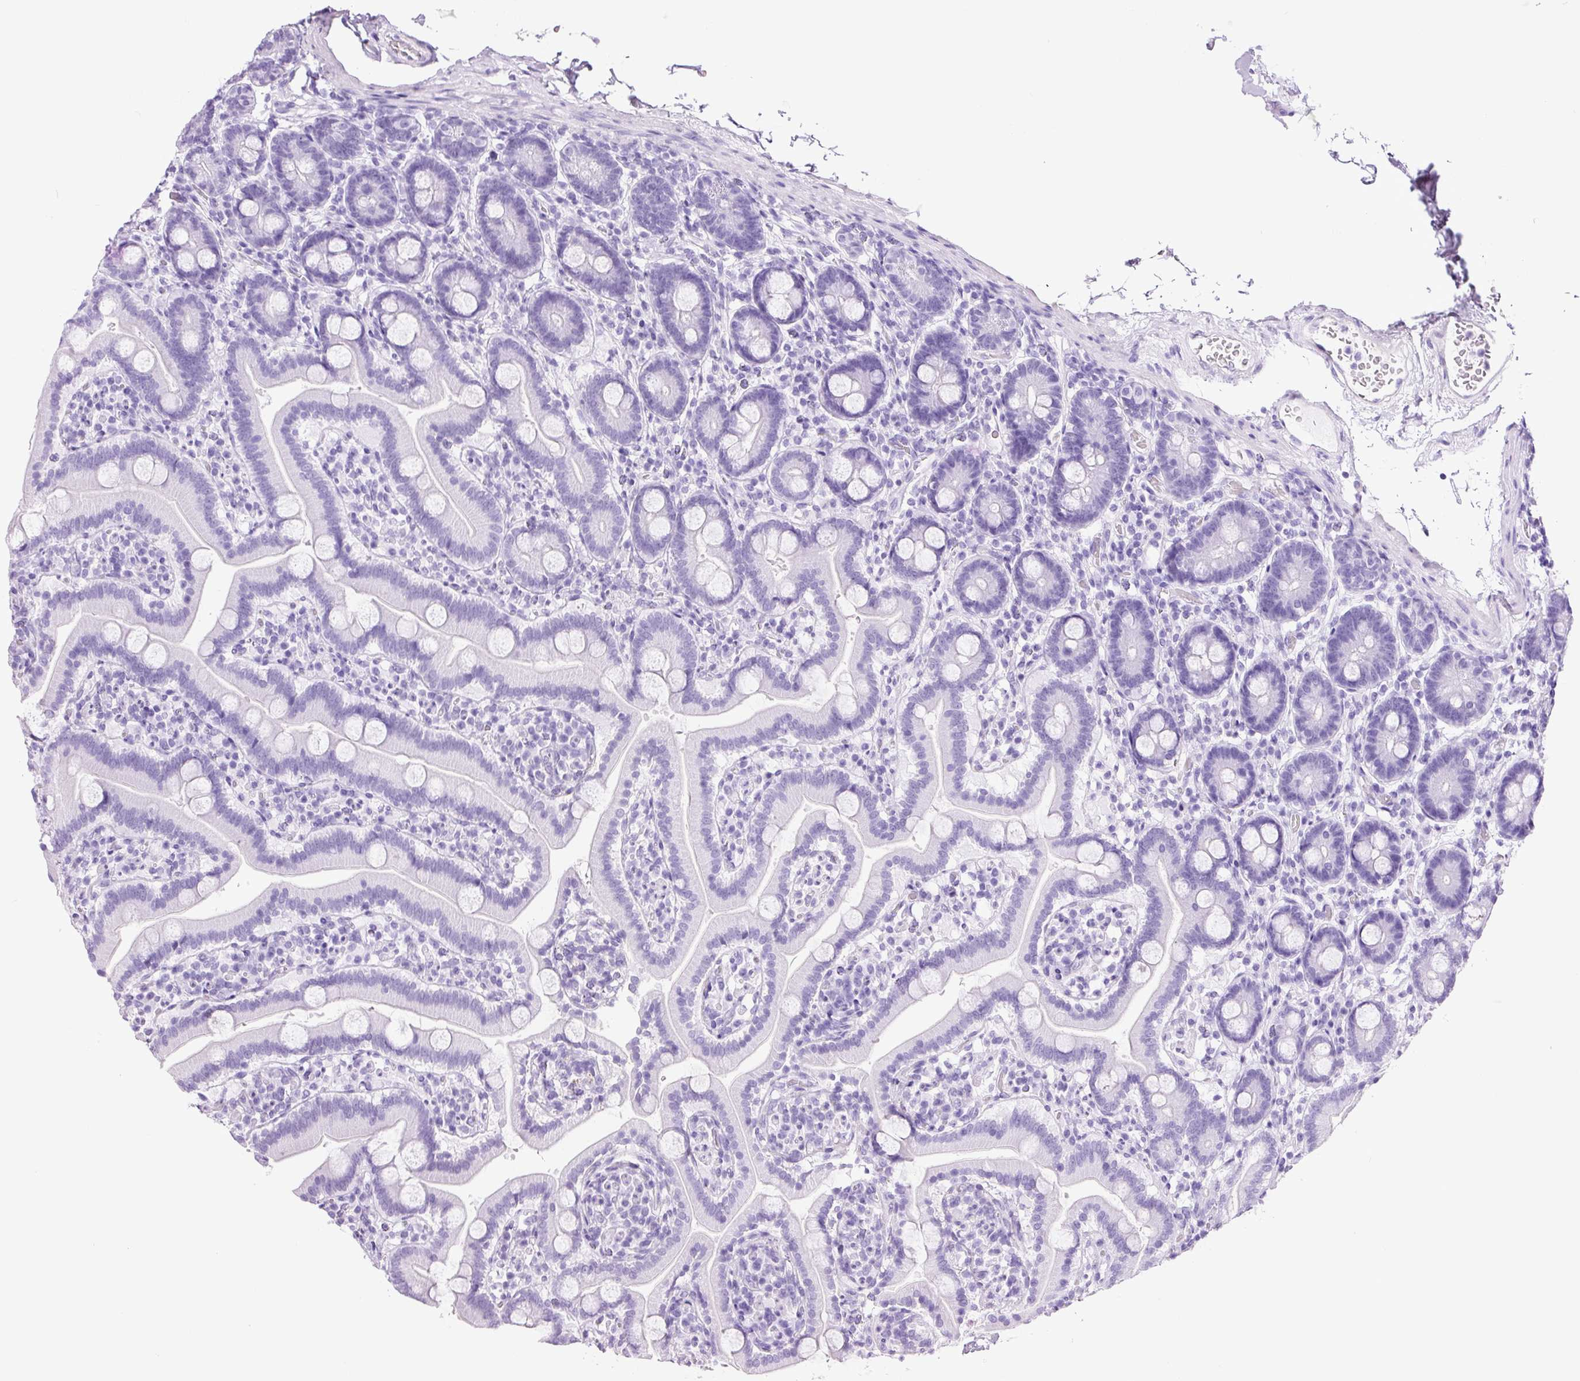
{"staining": {"intensity": "negative", "quantity": "none", "location": "none"}, "tissue": "duodenum", "cell_type": "Glandular cells", "image_type": "normal", "snomed": [{"axis": "morphology", "description": "Normal tissue, NOS"}, {"axis": "topography", "description": "Duodenum"}], "caption": "Immunohistochemistry of benign duodenum exhibits no staining in glandular cells. (DAB (3,3'-diaminobenzidine) immunohistochemistry, high magnification).", "gene": "ADSS1", "patient": {"sex": "male", "age": 55}}